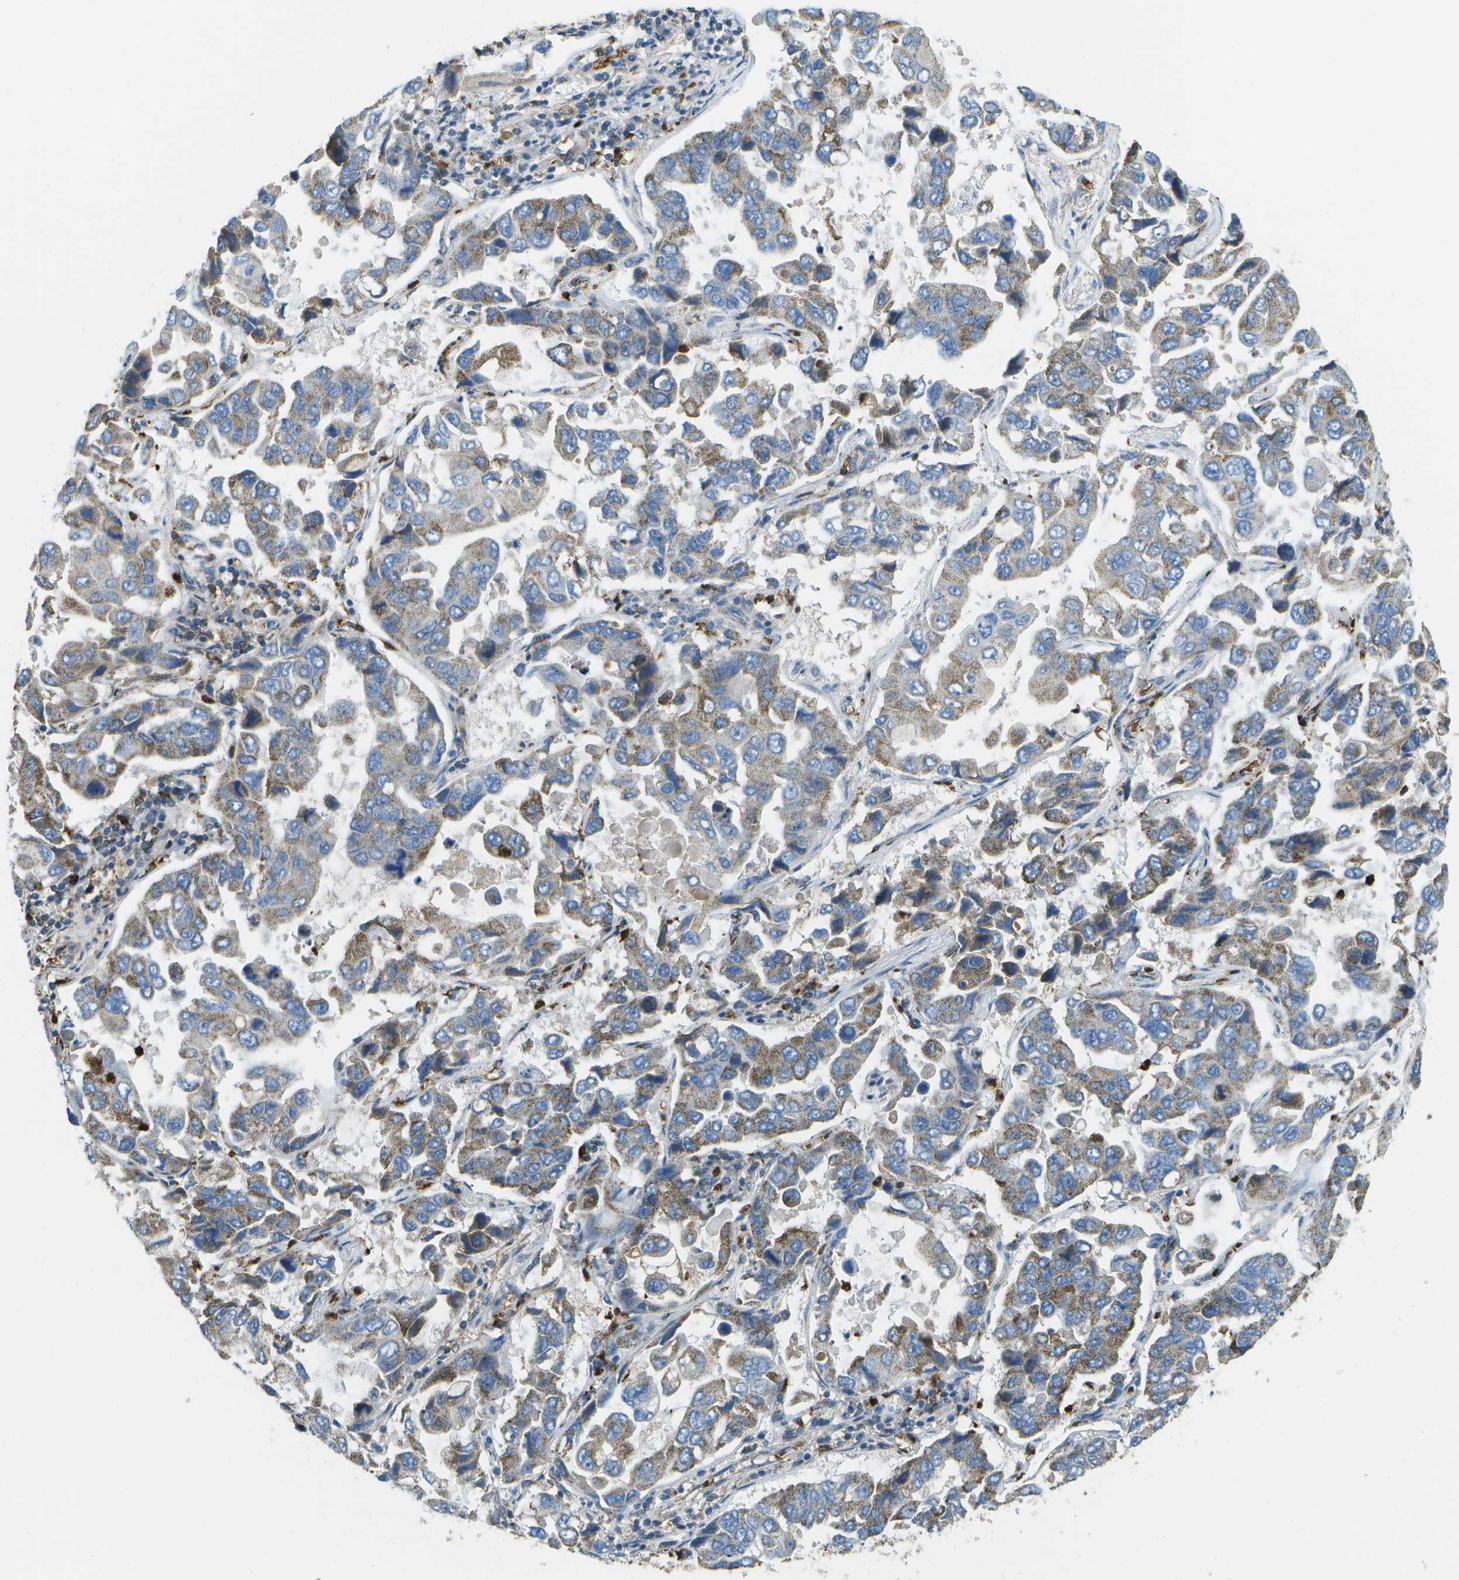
{"staining": {"intensity": "weak", "quantity": ">75%", "location": "cytoplasmic/membranous"}, "tissue": "lung cancer", "cell_type": "Tumor cells", "image_type": "cancer", "snomed": [{"axis": "morphology", "description": "Adenocarcinoma, NOS"}, {"axis": "topography", "description": "Lung"}], "caption": "About >75% of tumor cells in lung cancer display weak cytoplasmic/membranous protein staining as visualized by brown immunohistochemical staining.", "gene": "CACHD1", "patient": {"sex": "male", "age": 64}}